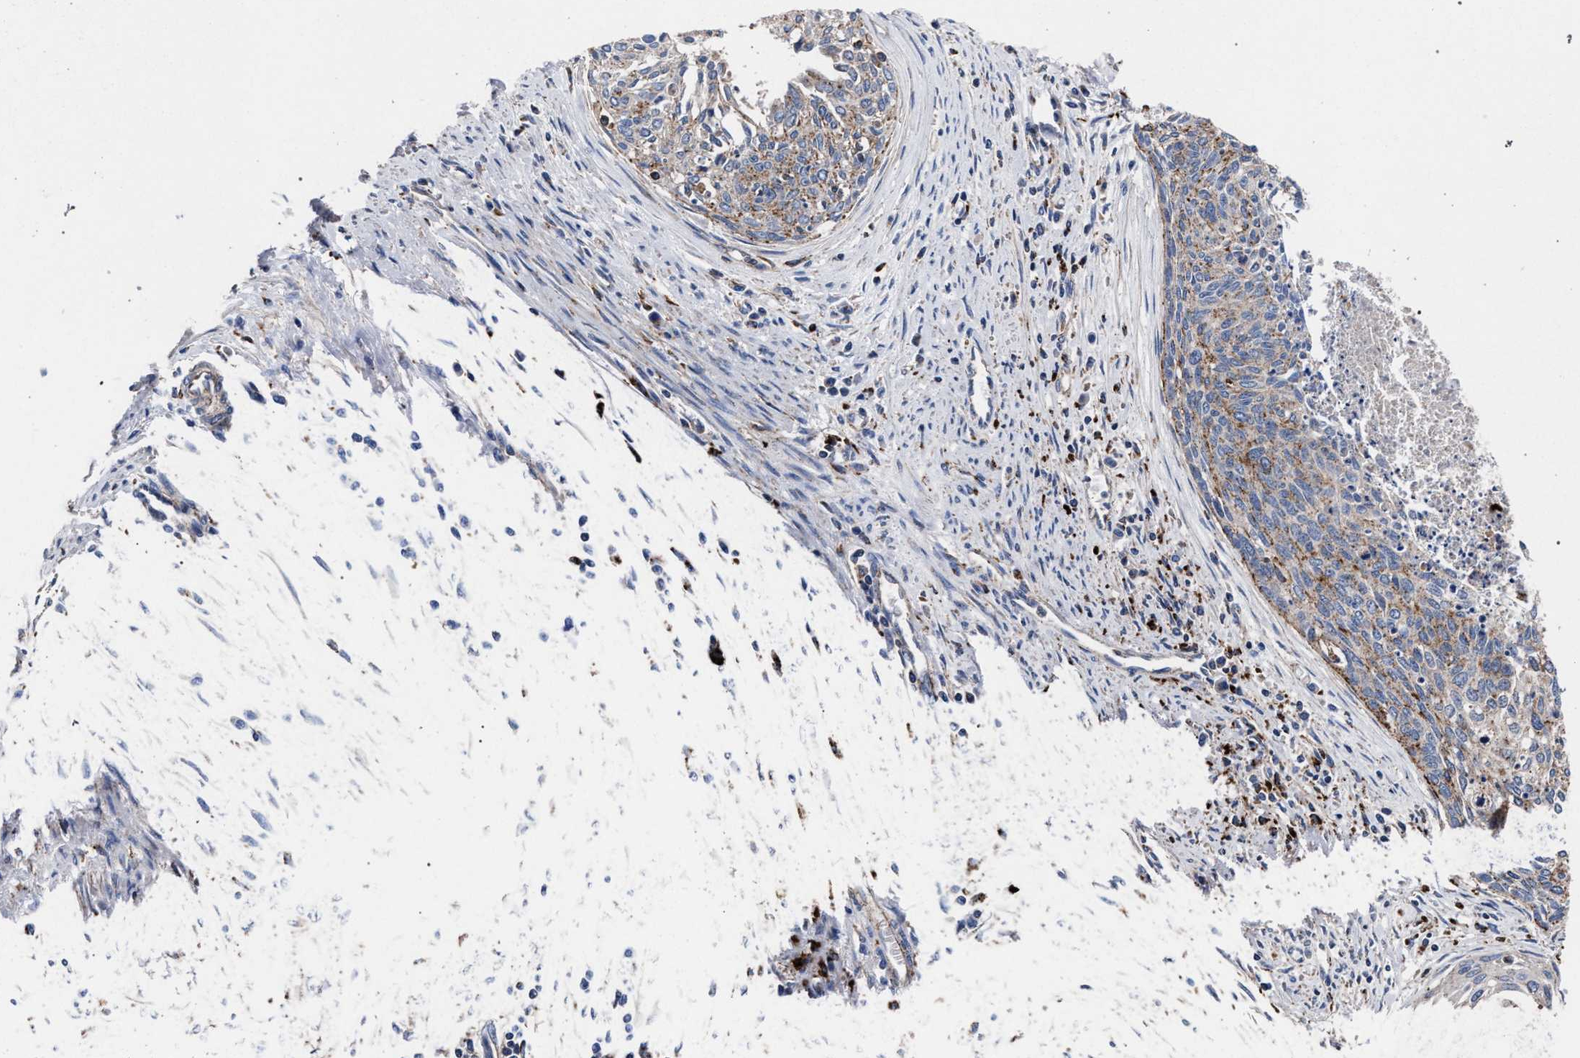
{"staining": {"intensity": "moderate", "quantity": "25%-75%", "location": "cytoplasmic/membranous"}, "tissue": "cervical cancer", "cell_type": "Tumor cells", "image_type": "cancer", "snomed": [{"axis": "morphology", "description": "Squamous cell carcinoma, NOS"}, {"axis": "topography", "description": "Cervix"}], "caption": "Immunohistochemistry (IHC) (DAB (3,3'-diaminobenzidine)) staining of human squamous cell carcinoma (cervical) displays moderate cytoplasmic/membranous protein positivity in about 25%-75% of tumor cells. The staining was performed using DAB (3,3'-diaminobenzidine), with brown indicating positive protein expression. Nuclei are stained blue with hematoxylin.", "gene": "PPT1", "patient": {"sex": "female", "age": 55}}